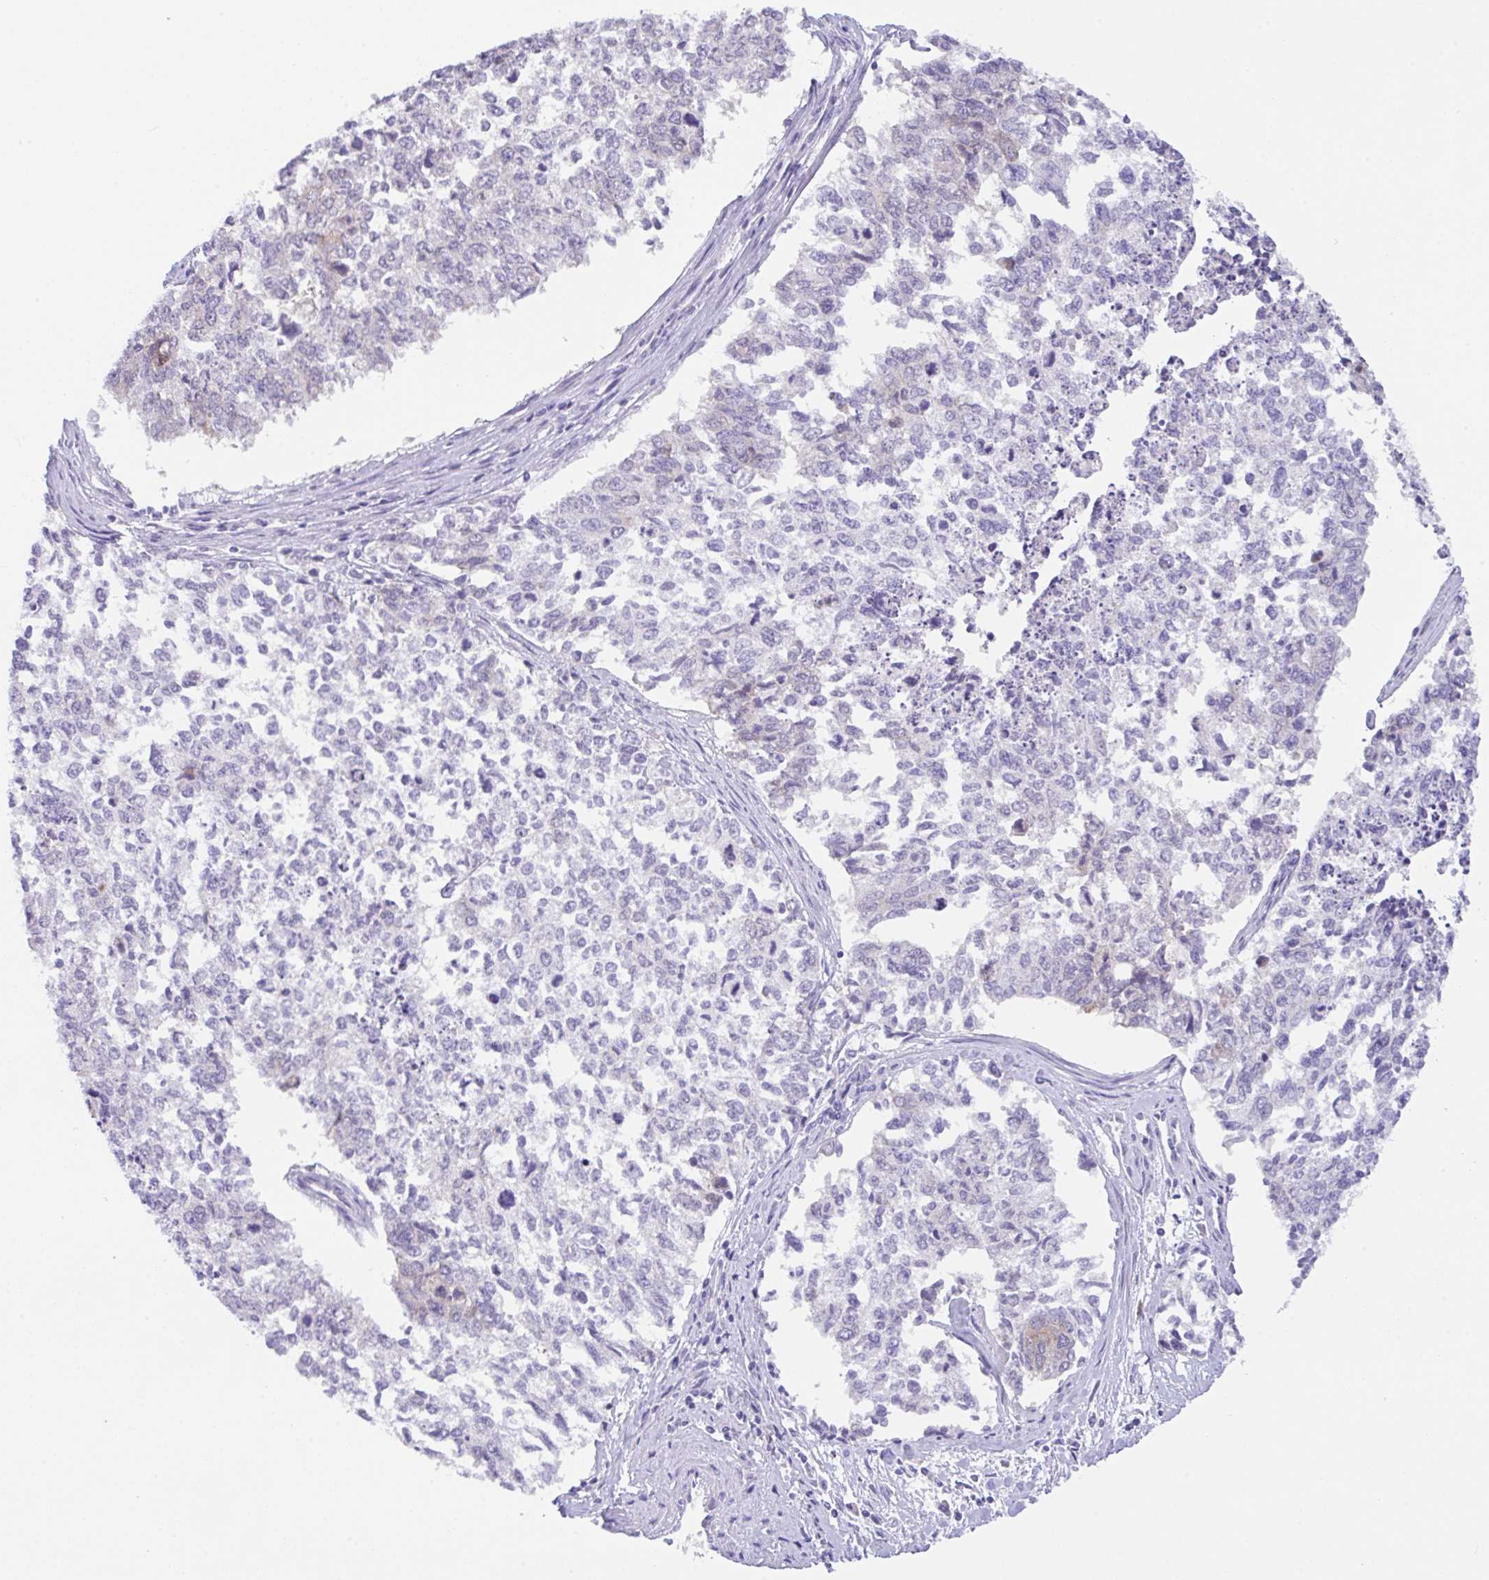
{"staining": {"intensity": "weak", "quantity": "<25%", "location": "cytoplasmic/membranous"}, "tissue": "cervical cancer", "cell_type": "Tumor cells", "image_type": "cancer", "snomed": [{"axis": "morphology", "description": "Adenocarcinoma, NOS"}, {"axis": "topography", "description": "Cervix"}], "caption": "Protein analysis of cervical cancer exhibits no significant positivity in tumor cells.", "gene": "TRAF4", "patient": {"sex": "female", "age": 63}}